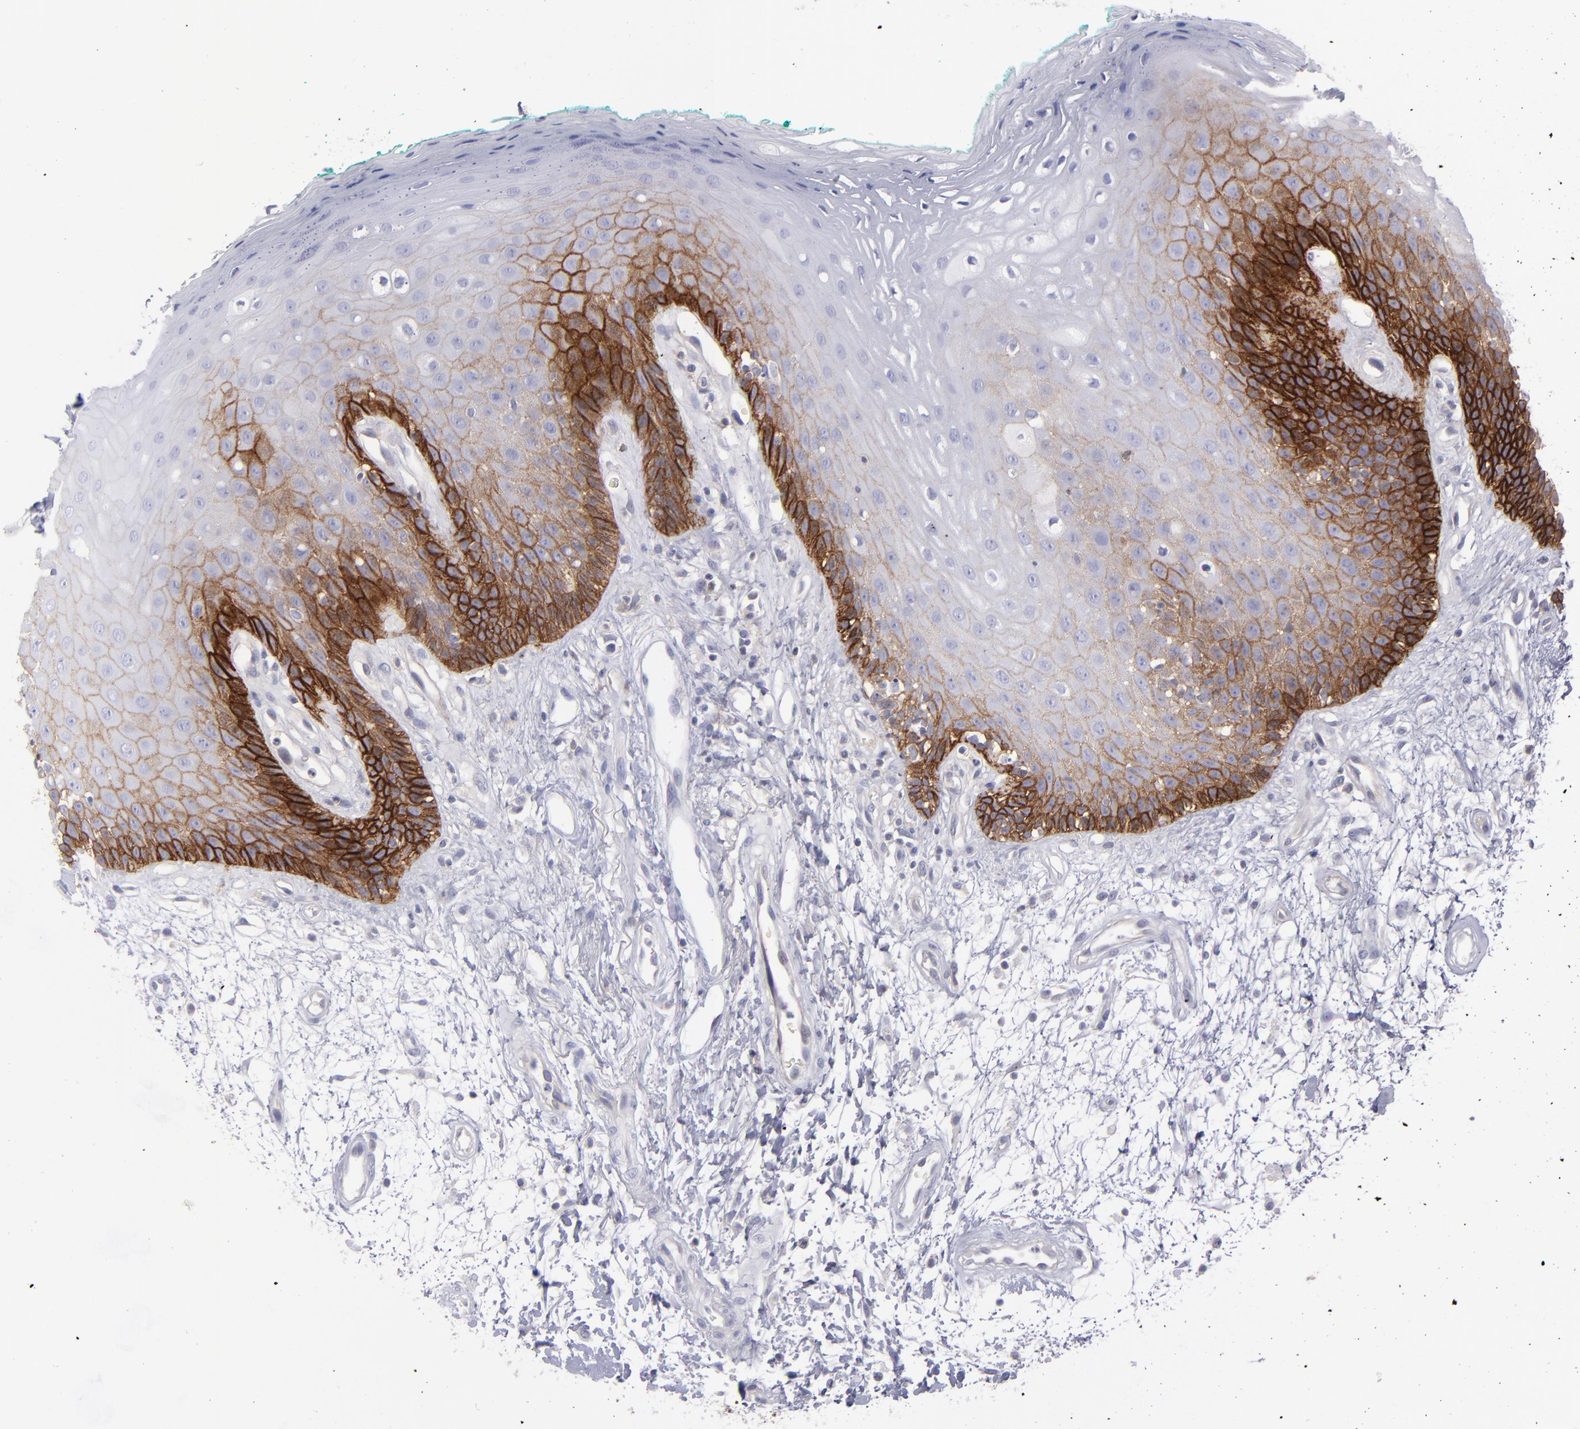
{"staining": {"intensity": "moderate", "quantity": "25%-75%", "location": "cytoplasmic/membranous"}, "tissue": "oral mucosa", "cell_type": "Squamous epithelial cells", "image_type": "normal", "snomed": [{"axis": "morphology", "description": "Normal tissue, NOS"}, {"axis": "morphology", "description": "Squamous cell carcinoma, NOS"}, {"axis": "topography", "description": "Skeletal muscle"}, {"axis": "topography", "description": "Oral tissue"}, {"axis": "topography", "description": "Head-Neck"}], "caption": "Squamous epithelial cells display moderate cytoplasmic/membranous staining in approximately 25%-75% of cells in benign oral mucosa. (DAB IHC with brightfield microscopy, high magnification).", "gene": "BSG", "patient": {"sex": "female", "age": 84}}